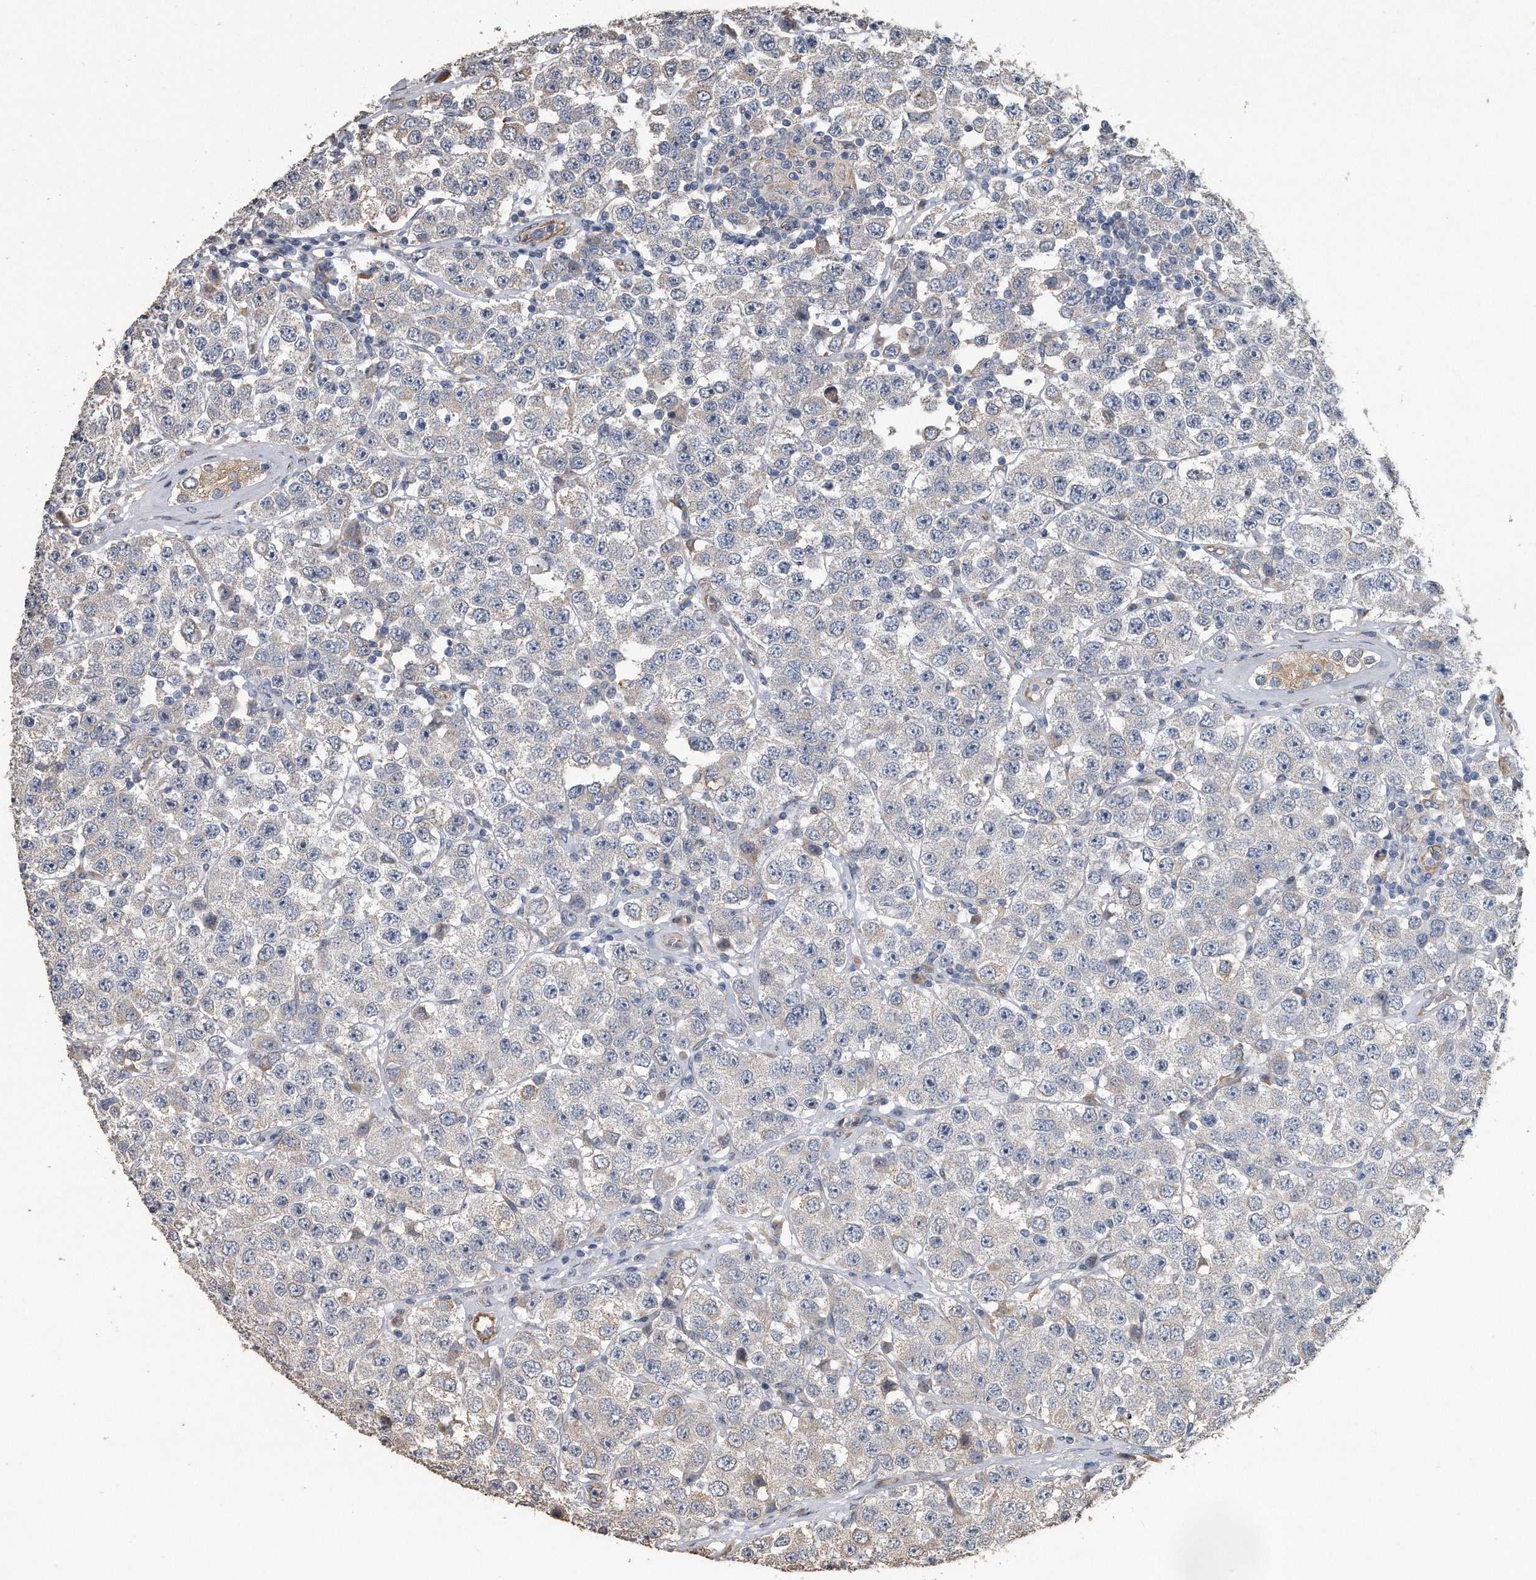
{"staining": {"intensity": "negative", "quantity": "none", "location": "none"}, "tissue": "testis cancer", "cell_type": "Tumor cells", "image_type": "cancer", "snomed": [{"axis": "morphology", "description": "Seminoma, NOS"}, {"axis": "topography", "description": "Testis"}], "caption": "Tumor cells are negative for brown protein staining in seminoma (testis). (DAB immunohistochemistry (IHC) with hematoxylin counter stain).", "gene": "PCLO", "patient": {"sex": "male", "age": 28}}